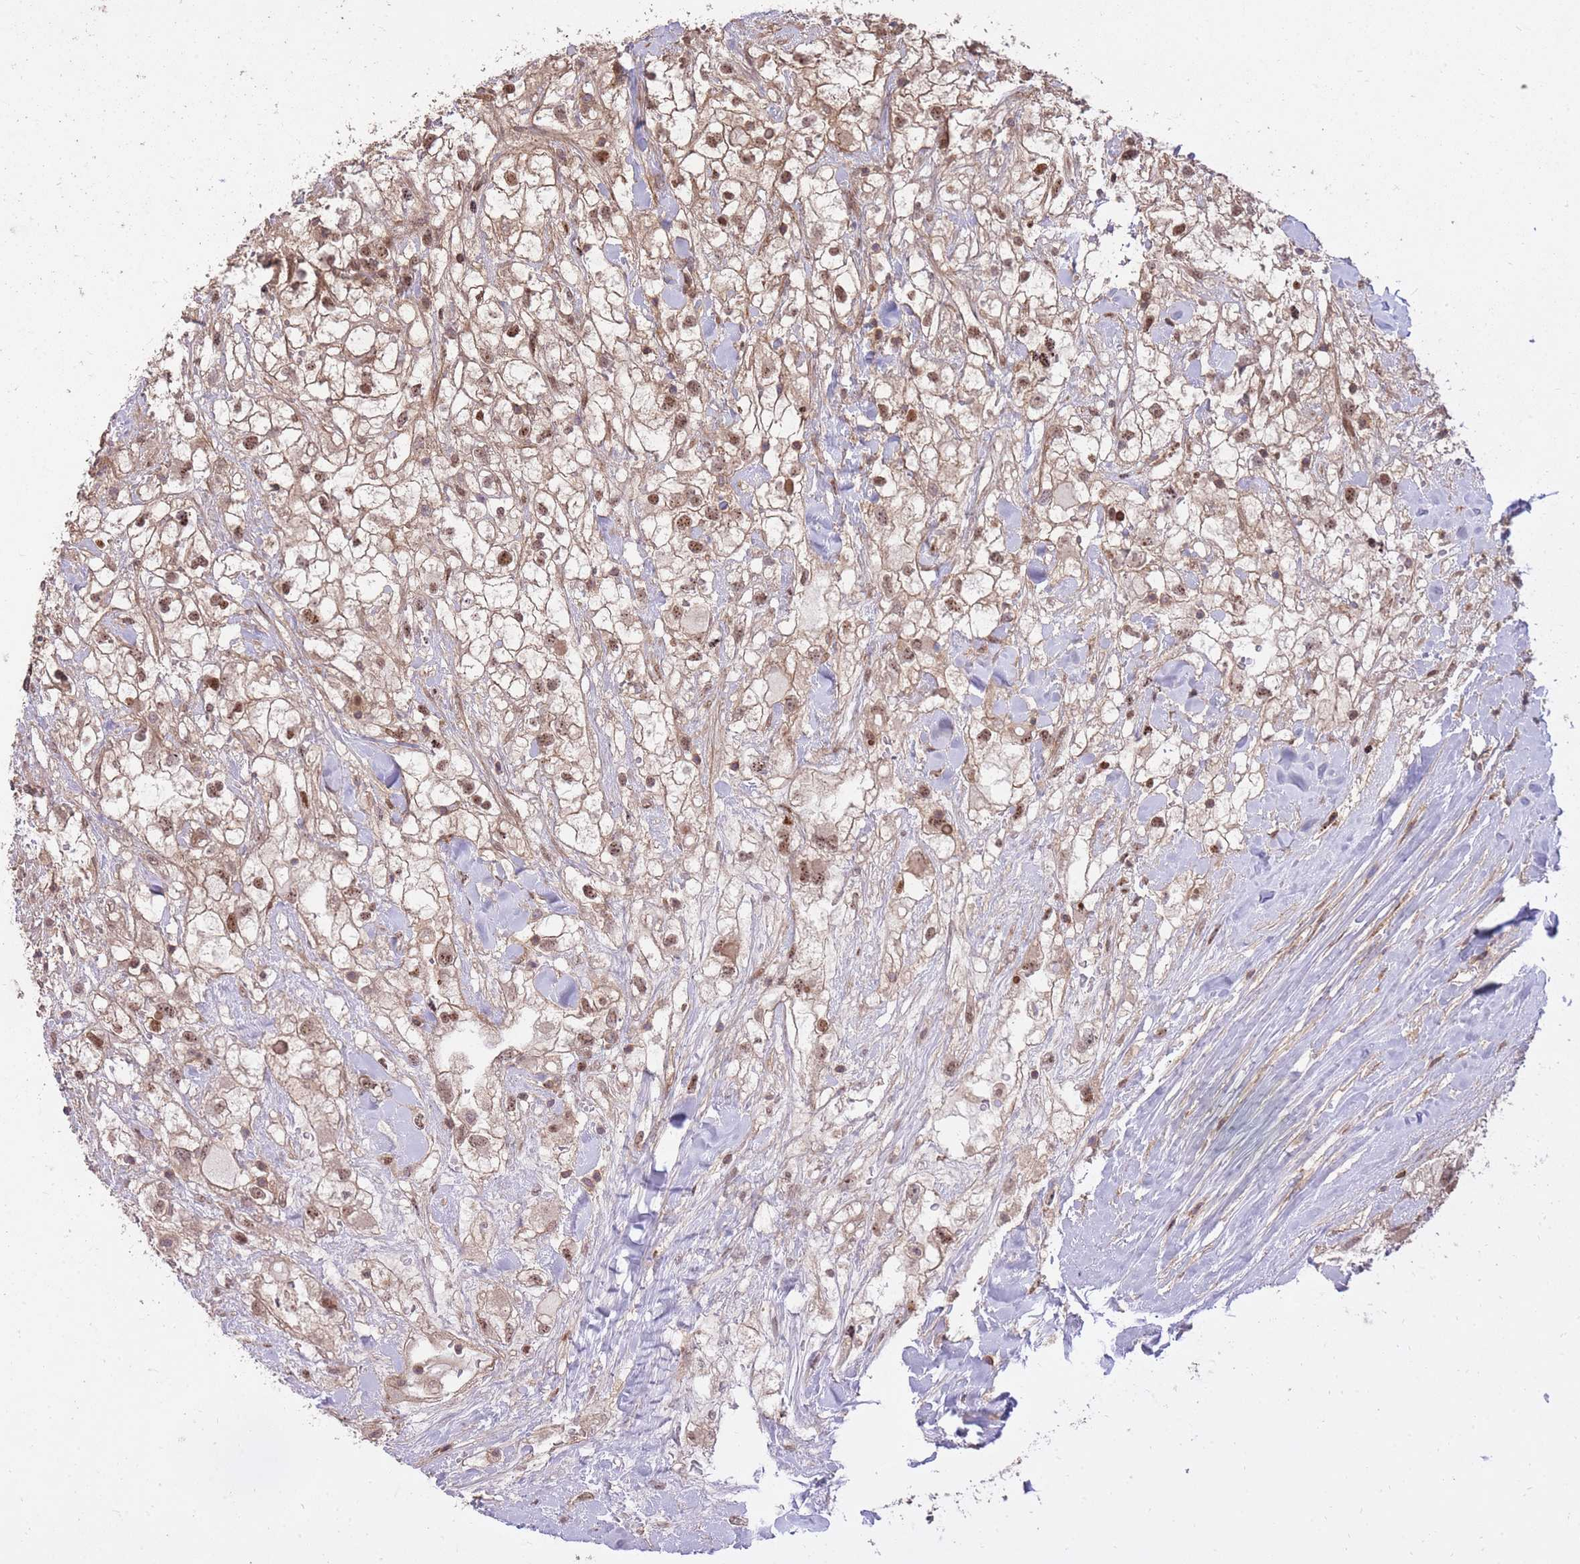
{"staining": {"intensity": "moderate", "quantity": ">75%", "location": "cytoplasmic/membranous,nuclear"}, "tissue": "renal cancer", "cell_type": "Tumor cells", "image_type": "cancer", "snomed": [{"axis": "morphology", "description": "Adenocarcinoma, NOS"}, {"axis": "topography", "description": "Kidney"}], "caption": "Tumor cells demonstrate medium levels of moderate cytoplasmic/membranous and nuclear expression in approximately >75% of cells in human renal adenocarcinoma. (DAB (3,3'-diaminobenzidine) IHC with brightfield microscopy, high magnification).", "gene": "PLD1", "patient": {"sex": "male", "age": 59}}